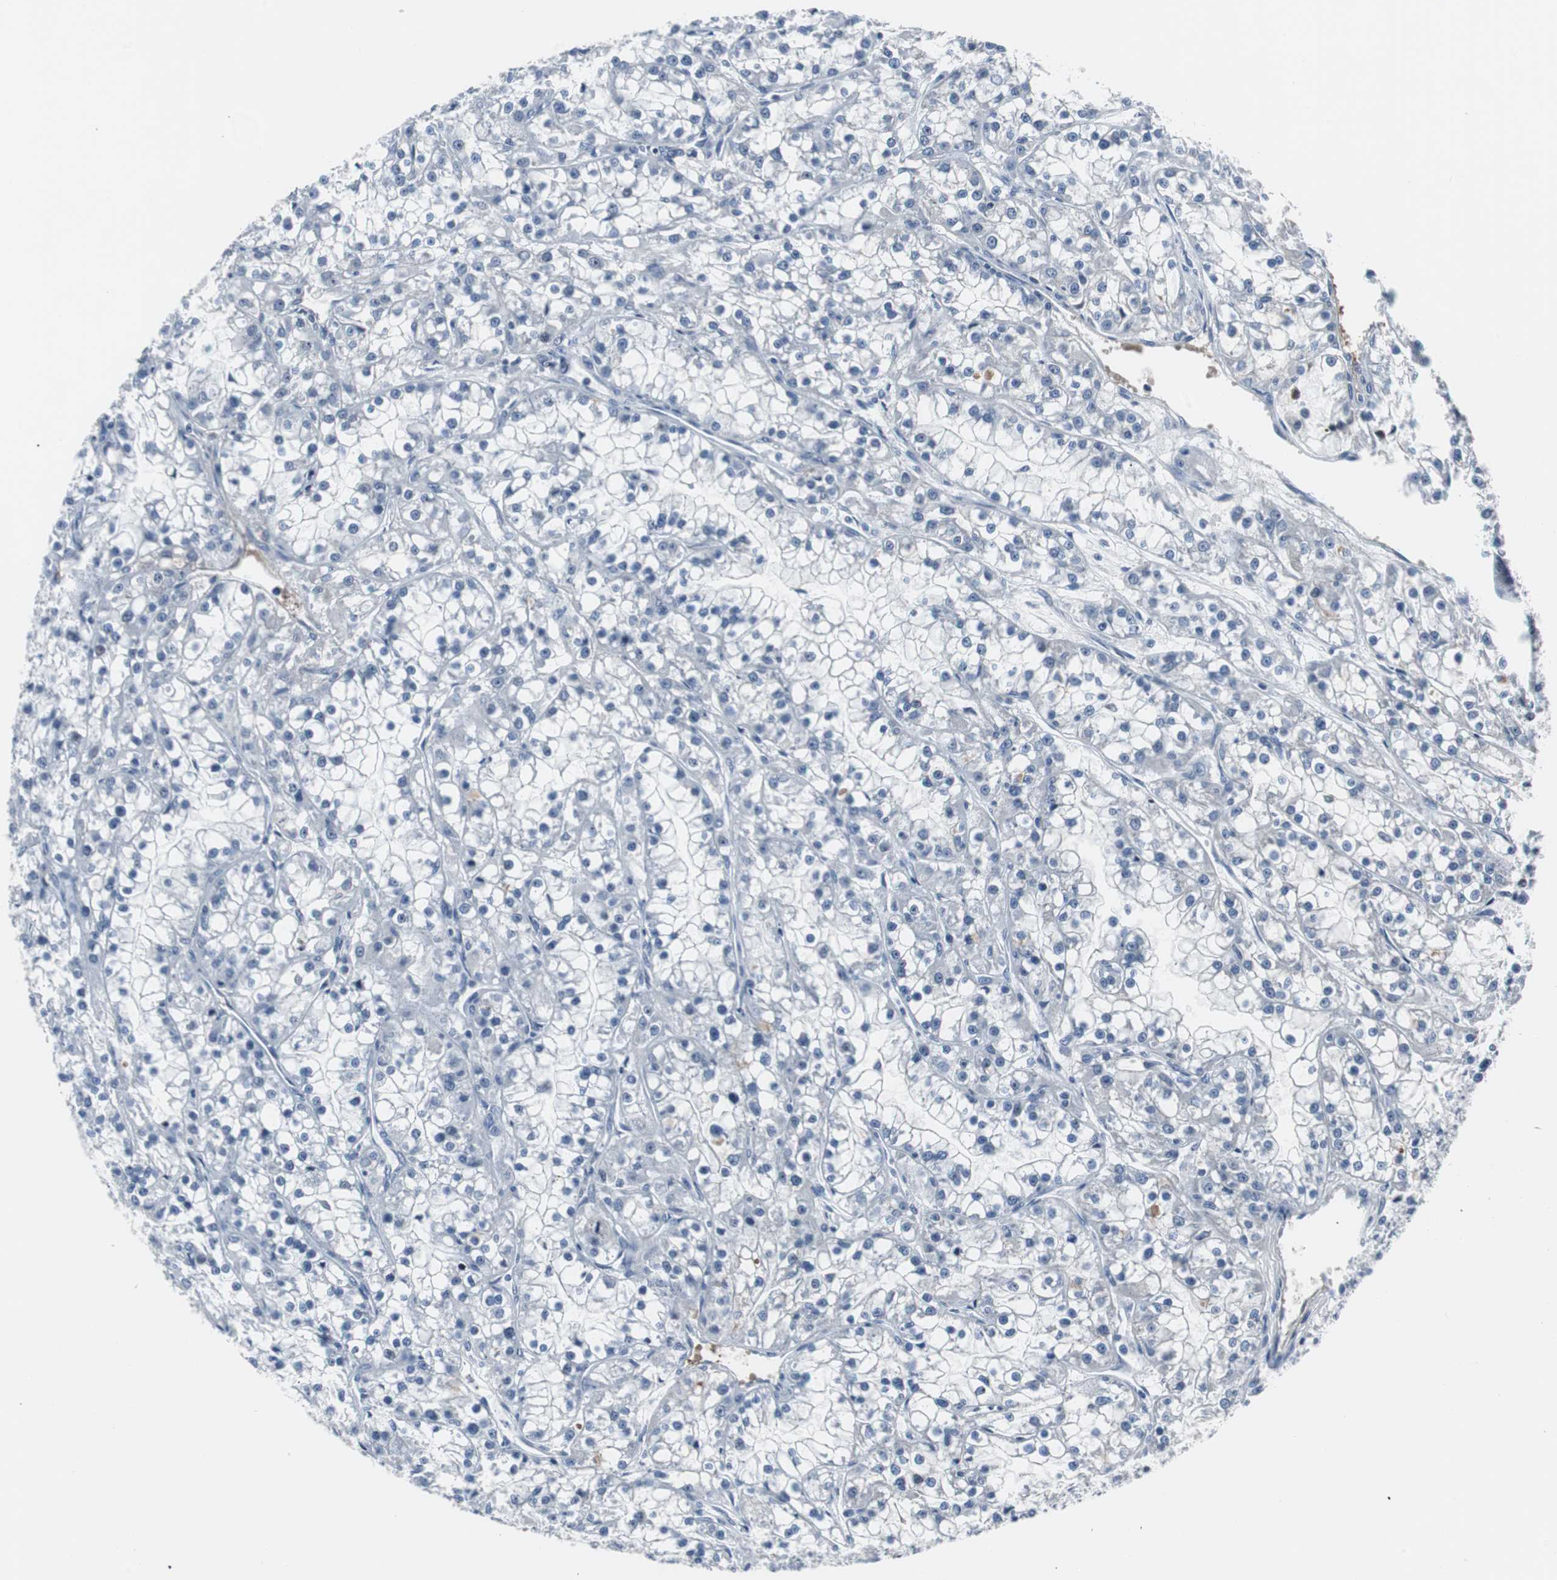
{"staining": {"intensity": "negative", "quantity": "none", "location": "none"}, "tissue": "renal cancer", "cell_type": "Tumor cells", "image_type": "cancer", "snomed": [{"axis": "morphology", "description": "Adenocarcinoma, NOS"}, {"axis": "topography", "description": "Kidney"}], "caption": "DAB immunohistochemical staining of renal cancer (adenocarcinoma) exhibits no significant expression in tumor cells.", "gene": "DOK1", "patient": {"sex": "female", "age": 52}}